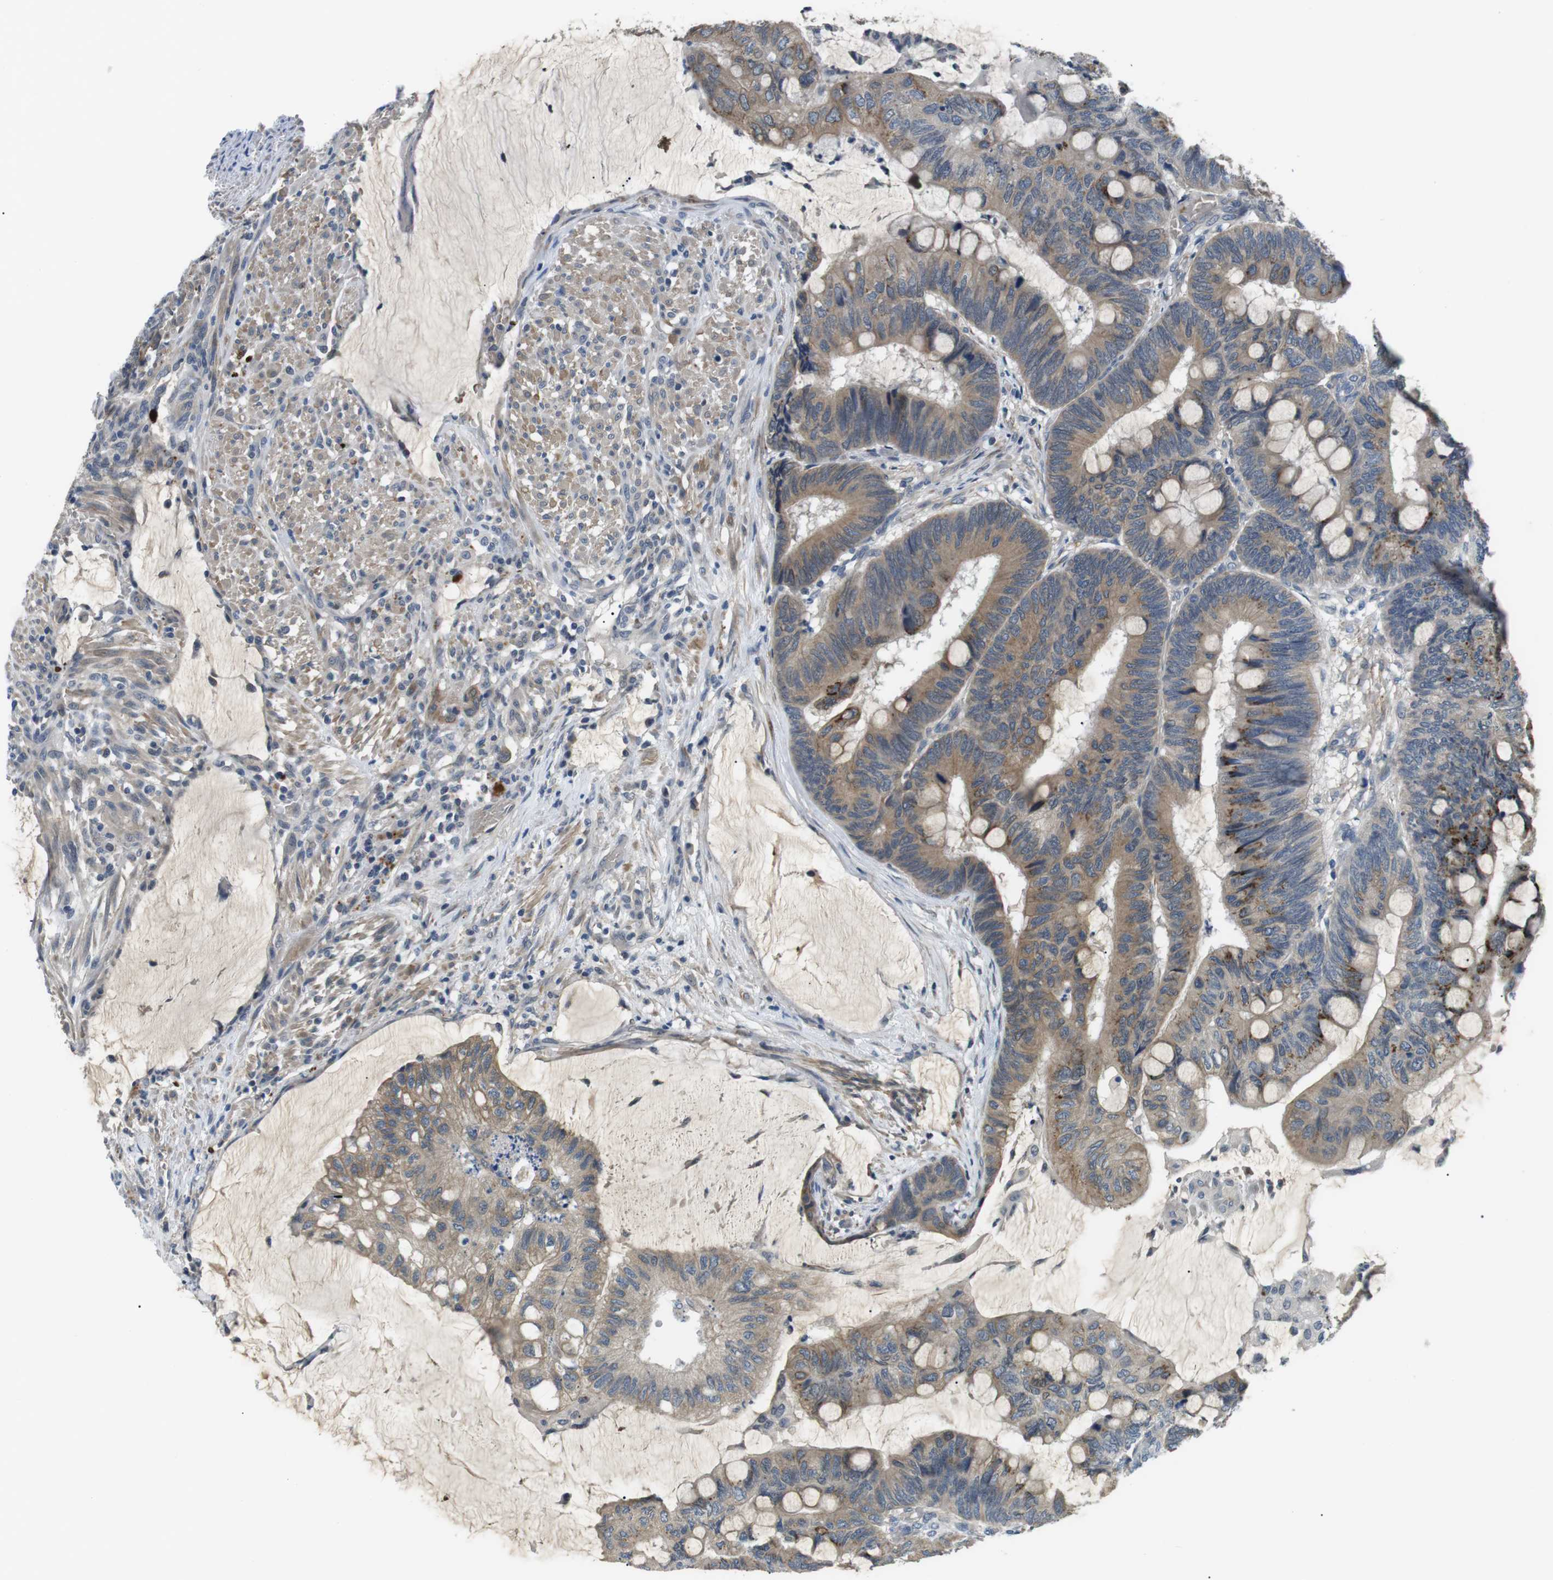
{"staining": {"intensity": "moderate", "quantity": ">75%", "location": "cytoplasmic/membranous"}, "tissue": "colorectal cancer", "cell_type": "Tumor cells", "image_type": "cancer", "snomed": [{"axis": "morphology", "description": "Normal tissue, NOS"}, {"axis": "morphology", "description": "Adenocarcinoma, NOS"}, {"axis": "topography", "description": "Rectum"}], "caption": "Human colorectal cancer (adenocarcinoma) stained for a protein (brown) reveals moderate cytoplasmic/membranous positive positivity in approximately >75% of tumor cells.", "gene": "WSCD1", "patient": {"sex": "male", "age": 92}}